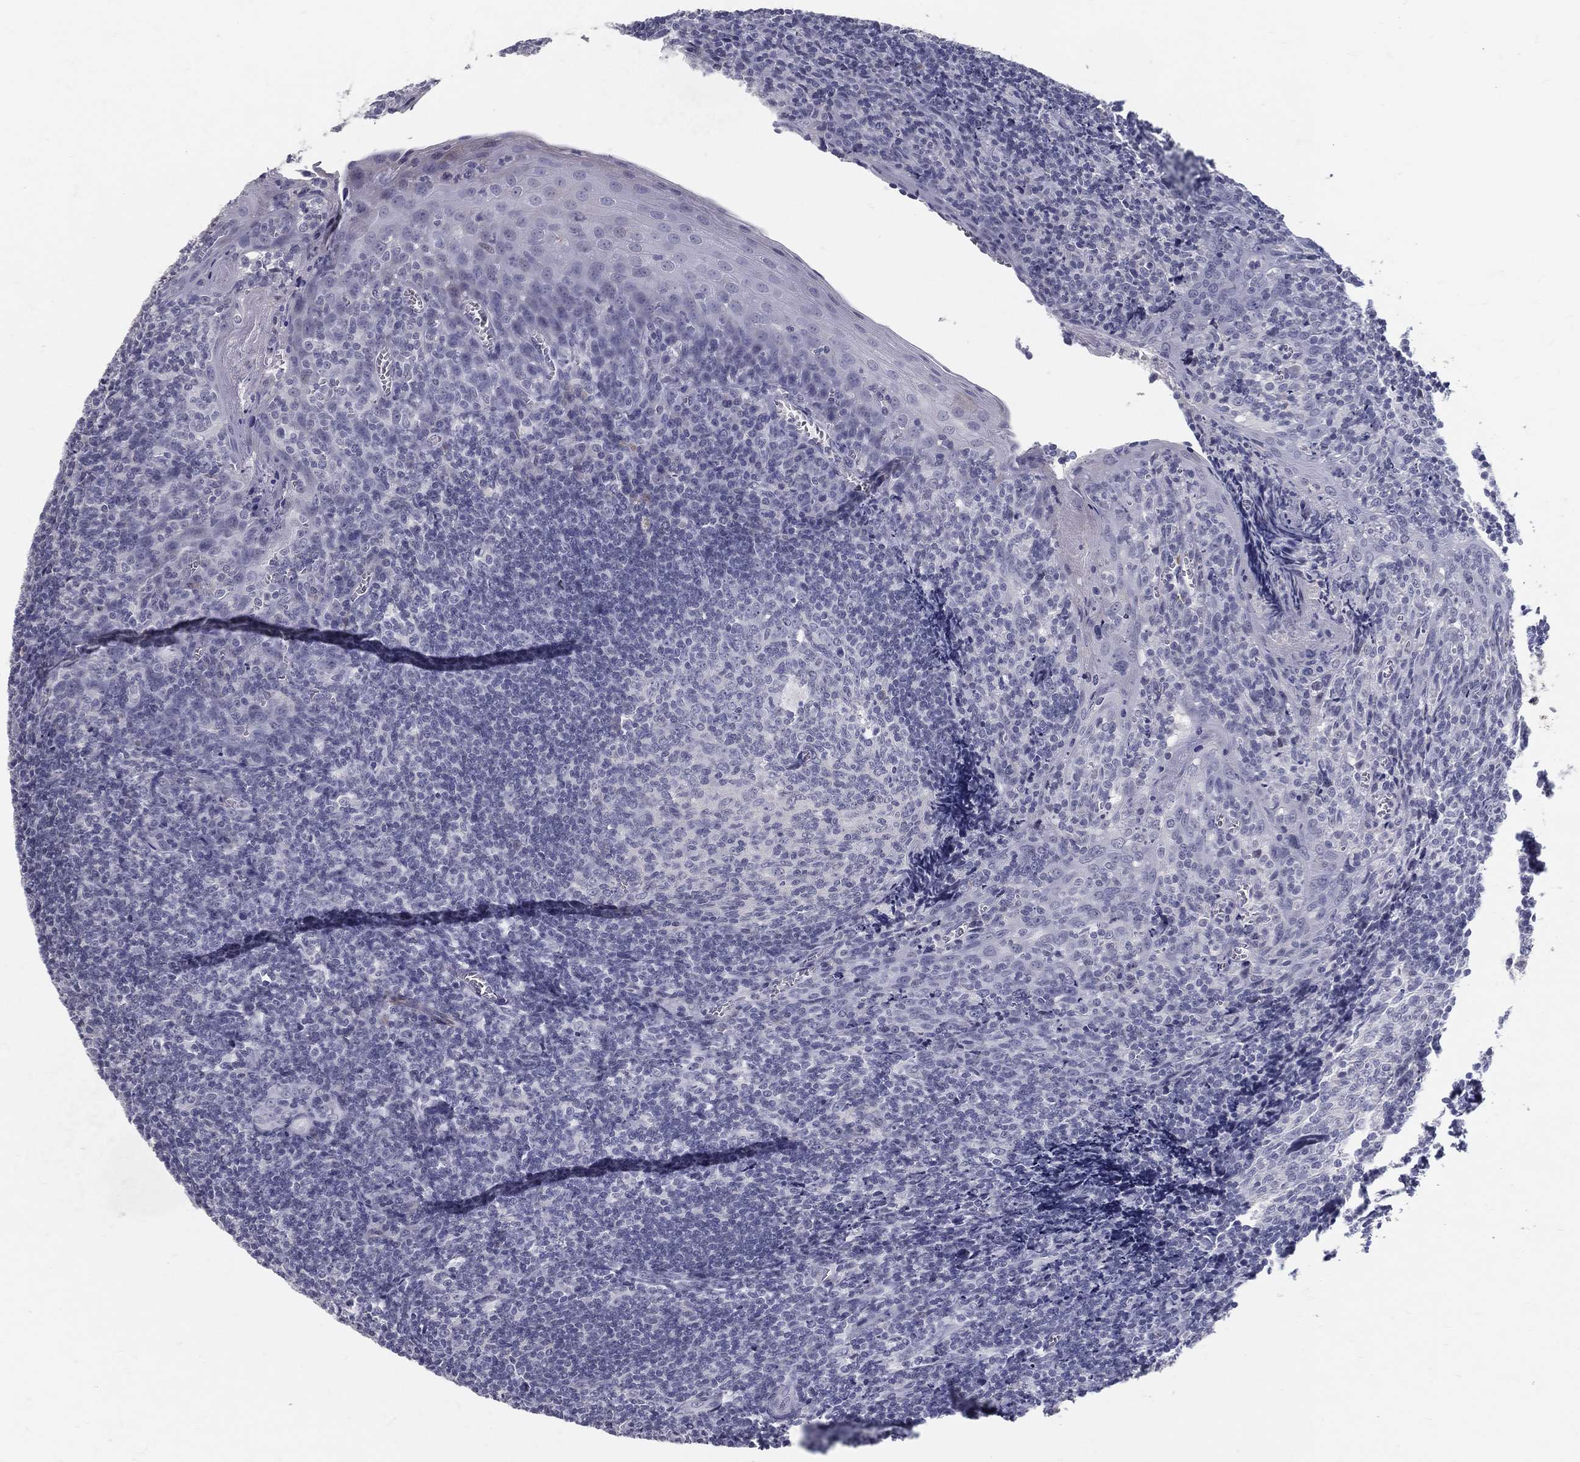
{"staining": {"intensity": "negative", "quantity": "none", "location": "none"}, "tissue": "tonsil", "cell_type": "Germinal center cells", "image_type": "normal", "snomed": [{"axis": "morphology", "description": "Normal tissue, NOS"}, {"axis": "topography", "description": "Tonsil"}], "caption": "High power microscopy photomicrograph of an immunohistochemistry (IHC) photomicrograph of normal tonsil, revealing no significant positivity in germinal center cells. The staining was performed using DAB to visualize the protein expression in brown, while the nuclei were stained in blue with hematoxylin (Magnification: 20x).", "gene": "ACE2", "patient": {"sex": "male", "age": 20}}